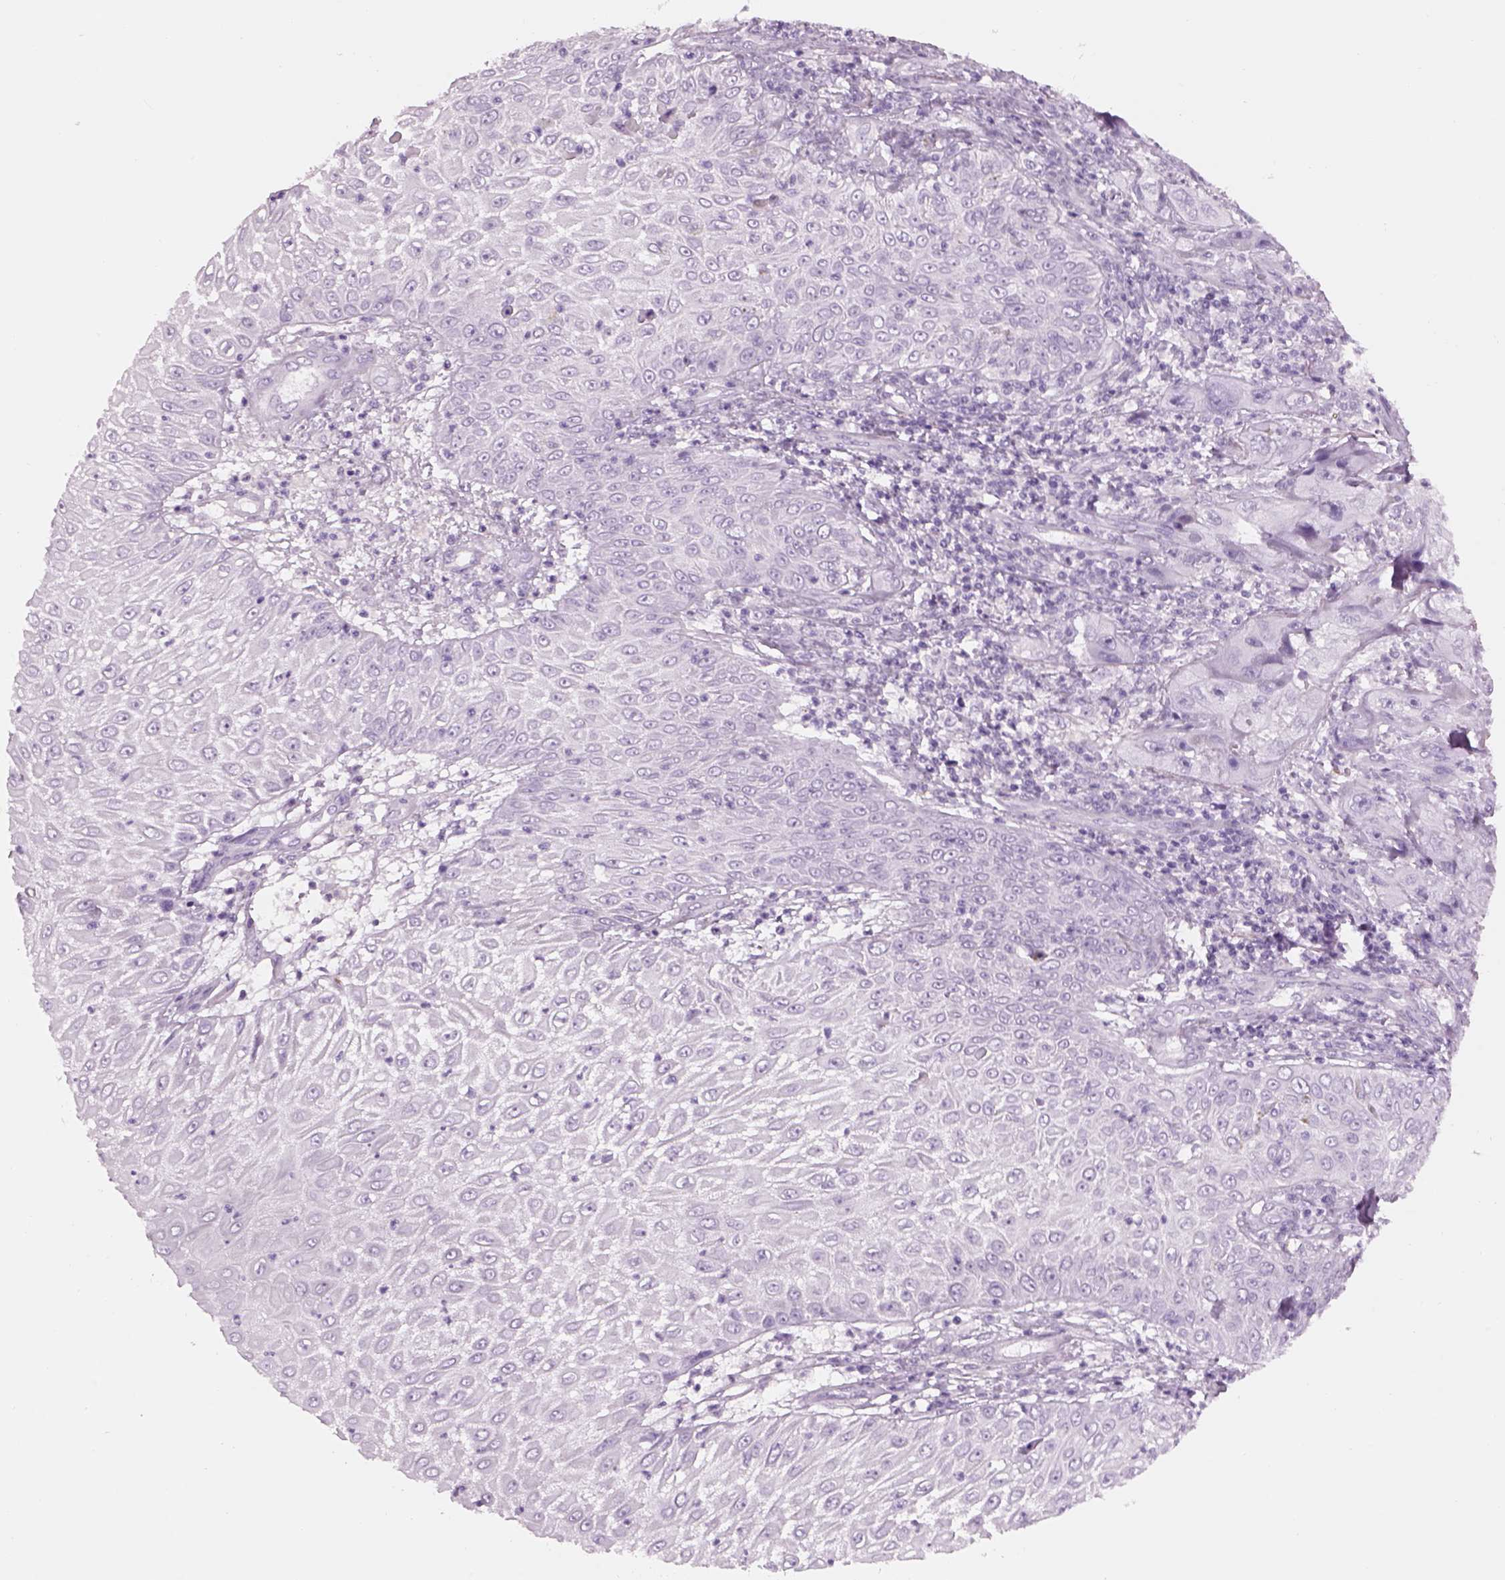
{"staining": {"intensity": "negative", "quantity": "none", "location": "none"}, "tissue": "skin cancer", "cell_type": "Tumor cells", "image_type": "cancer", "snomed": [{"axis": "morphology", "description": "Squamous cell carcinoma, NOS"}, {"axis": "topography", "description": "Skin"}, {"axis": "topography", "description": "Subcutis"}], "caption": "There is no significant expression in tumor cells of squamous cell carcinoma (skin).", "gene": "GAS2L2", "patient": {"sex": "male", "age": 73}}